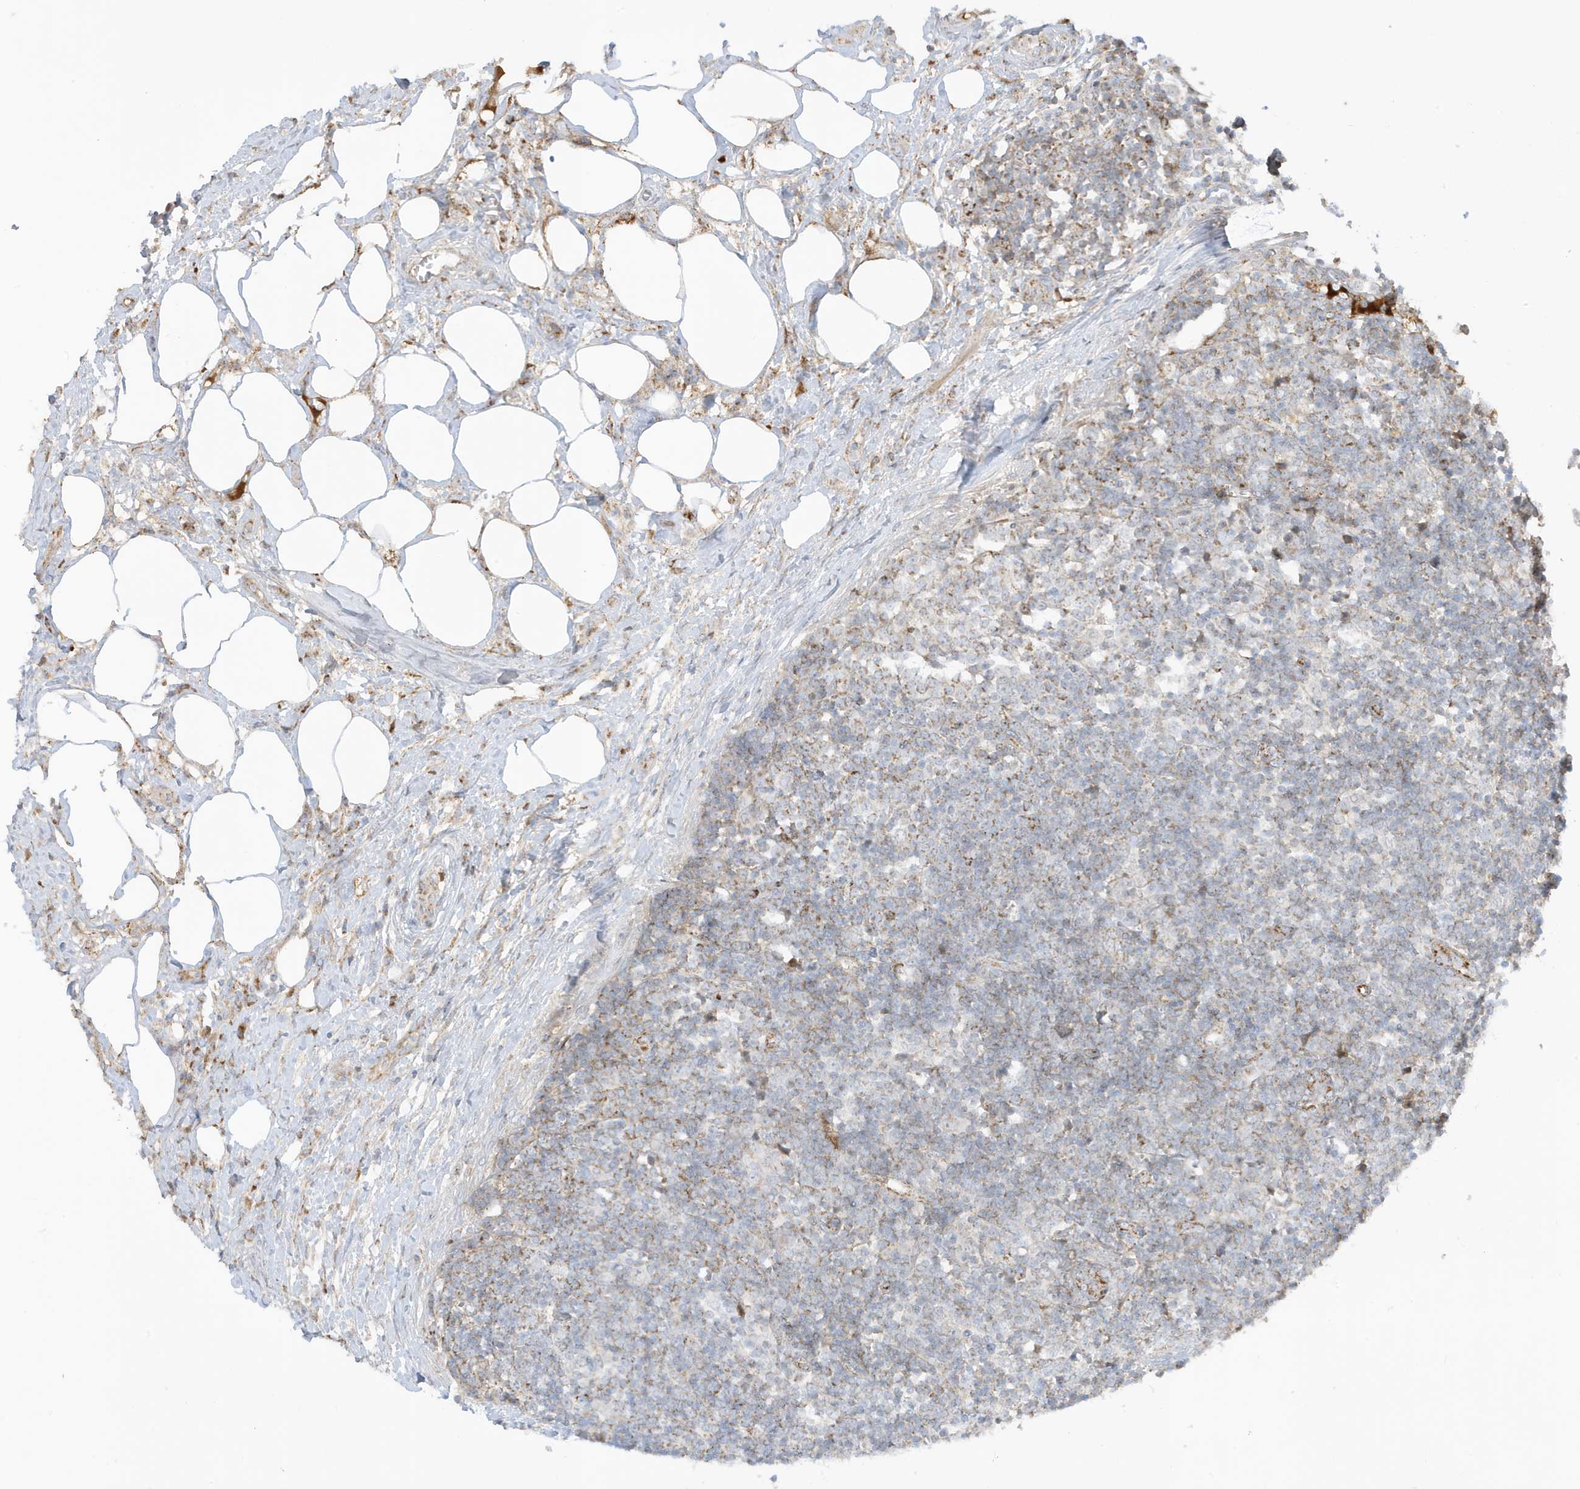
{"staining": {"intensity": "negative", "quantity": "none", "location": "none"}, "tissue": "lymph node", "cell_type": "Germinal center cells", "image_type": "normal", "snomed": [{"axis": "morphology", "description": "Normal tissue, NOS"}, {"axis": "morphology", "description": "Squamous cell carcinoma, metastatic, NOS"}, {"axis": "topography", "description": "Lymph node"}], "caption": "Histopathology image shows no significant protein positivity in germinal center cells of benign lymph node.", "gene": "IFT57", "patient": {"sex": "male", "age": 73}}